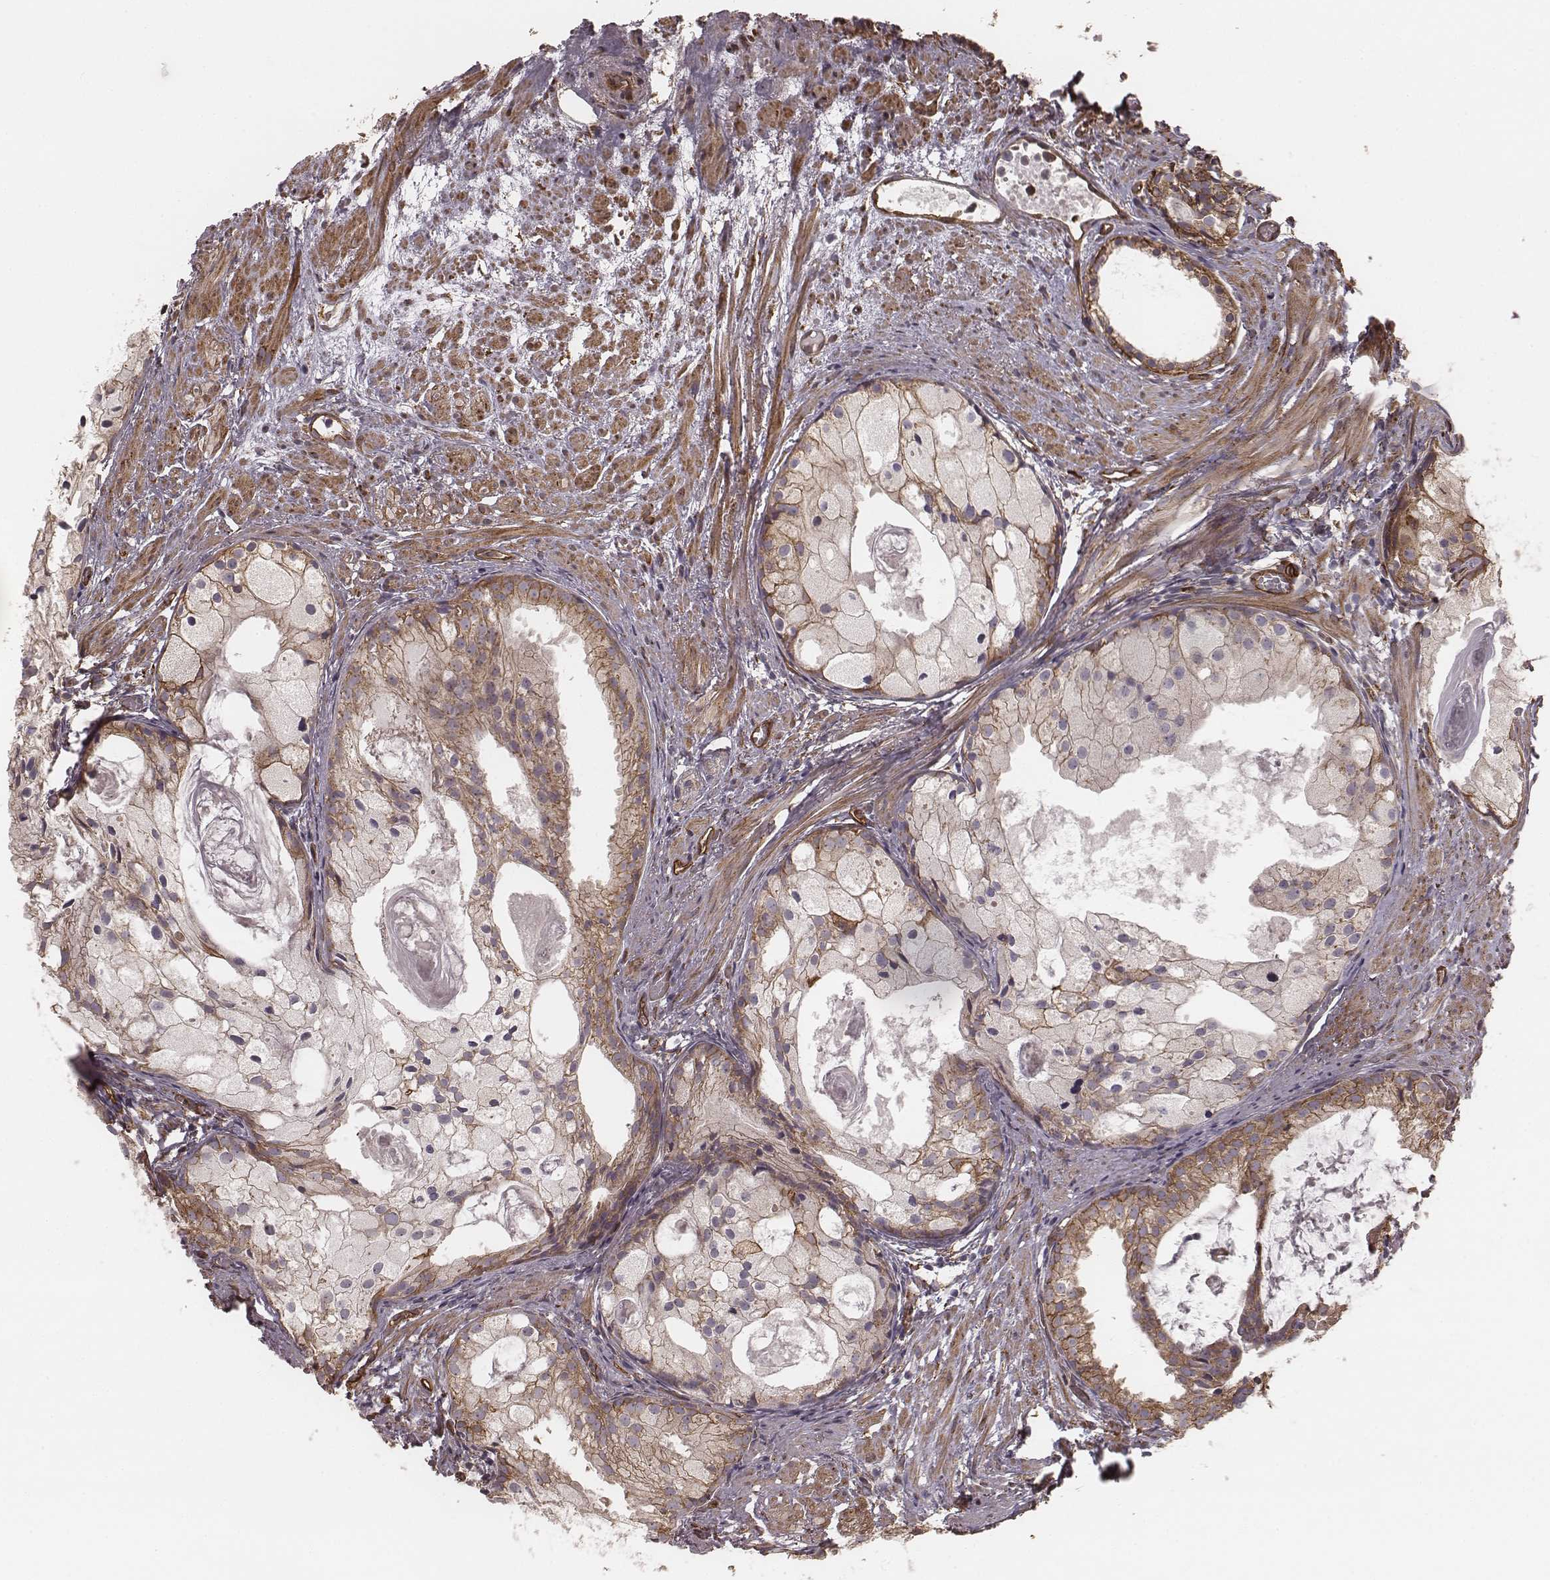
{"staining": {"intensity": "moderate", "quantity": ">75%", "location": "cytoplasmic/membranous"}, "tissue": "prostate cancer", "cell_type": "Tumor cells", "image_type": "cancer", "snomed": [{"axis": "morphology", "description": "Adenocarcinoma, High grade"}, {"axis": "topography", "description": "Prostate"}], "caption": "This is a photomicrograph of immunohistochemistry staining of high-grade adenocarcinoma (prostate), which shows moderate staining in the cytoplasmic/membranous of tumor cells.", "gene": "PALMD", "patient": {"sex": "male", "age": 85}}